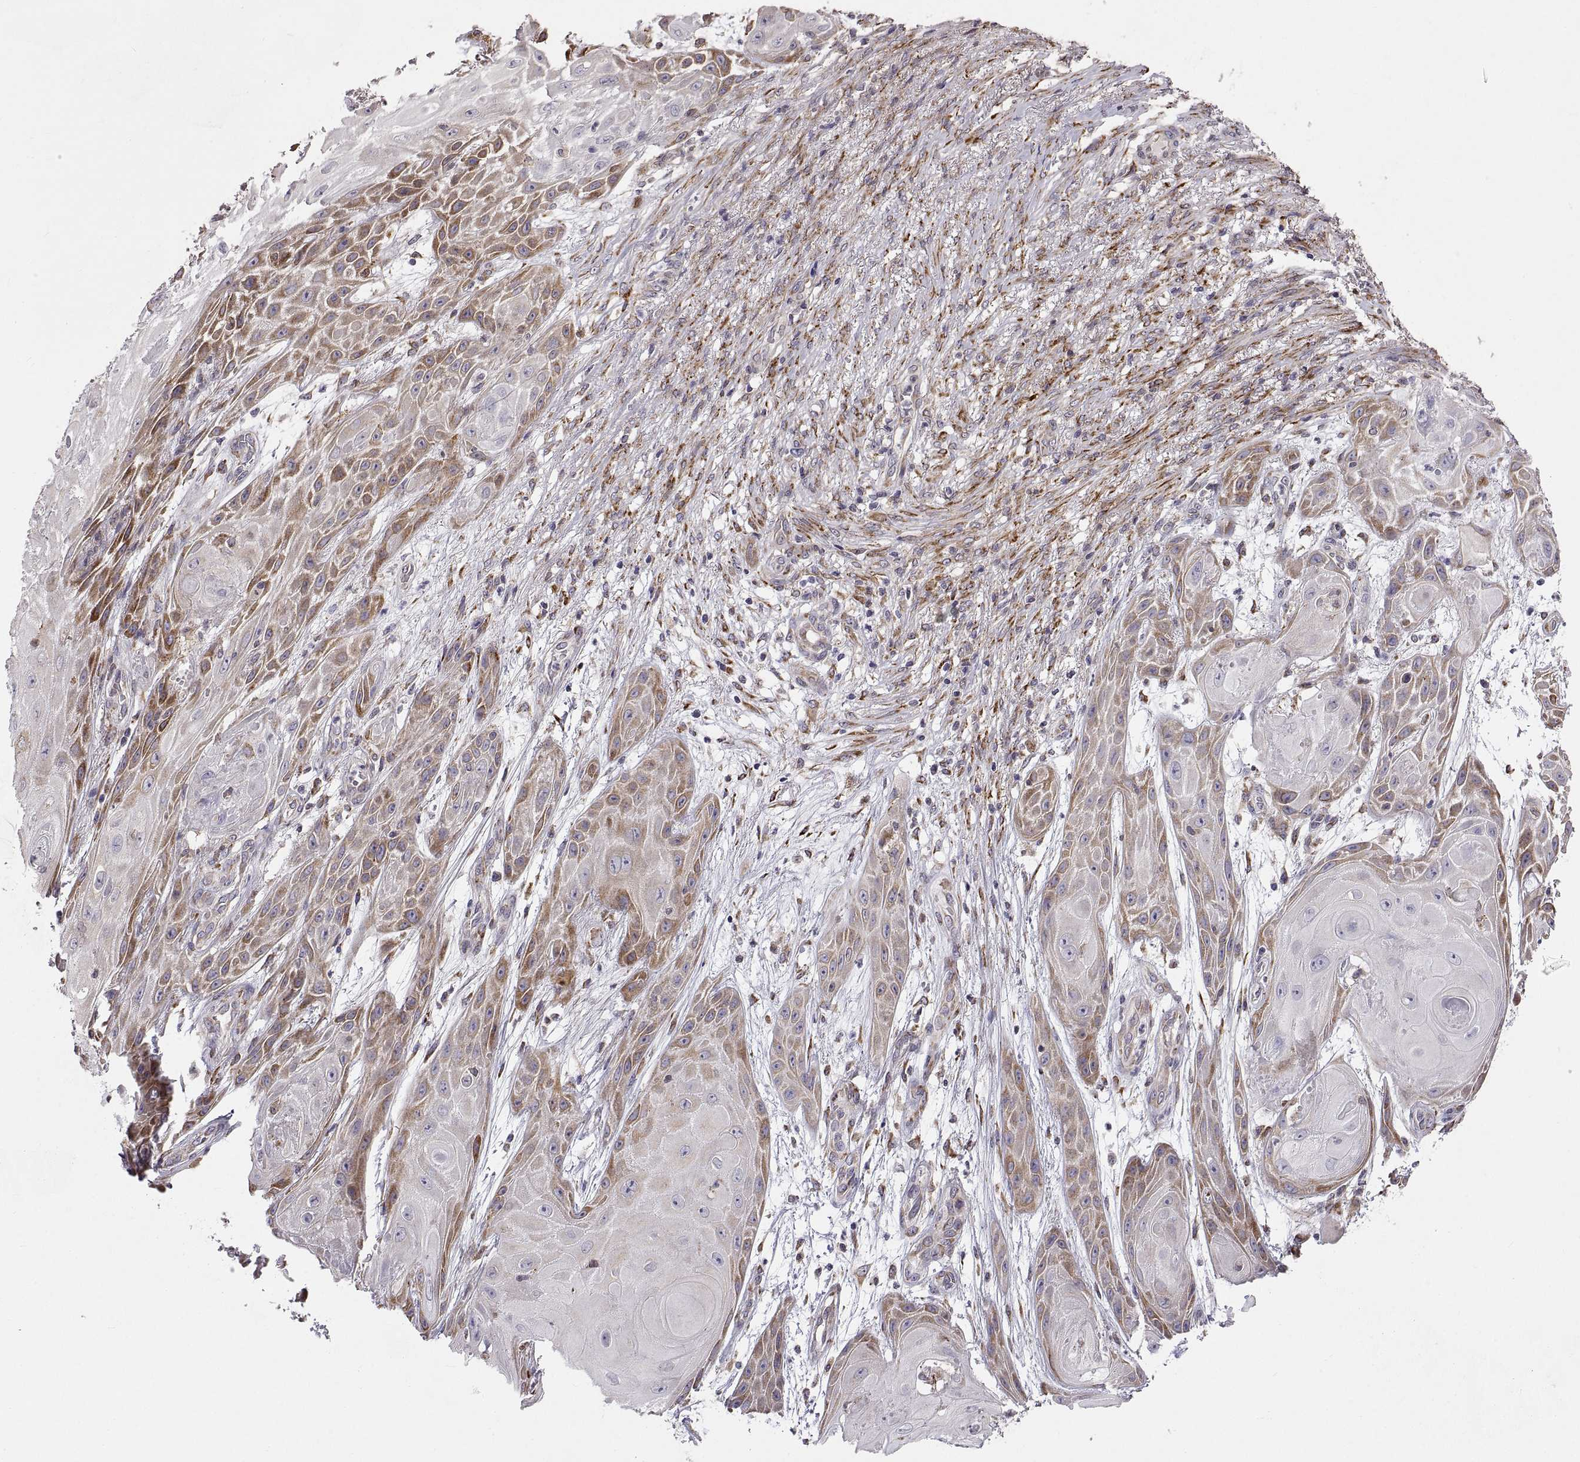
{"staining": {"intensity": "strong", "quantity": "<25%", "location": "cytoplasmic/membranous"}, "tissue": "skin cancer", "cell_type": "Tumor cells", "image_type": "cancer", "snomed": [{"axis": "morphology", "description": "Squamous cell carcinoma, NOS"}, {"axis": "topography", "description": "Skin"}], "caption": "Squamous cell carcinoma (skin) was stained to show a protein in brown. There is medium levels of strong cytoplasmic/membranous positivity in approximately <25% of tumor cells.", "gene": "PLEKHB2", "patient": {"sex": "male", "age": 62}}